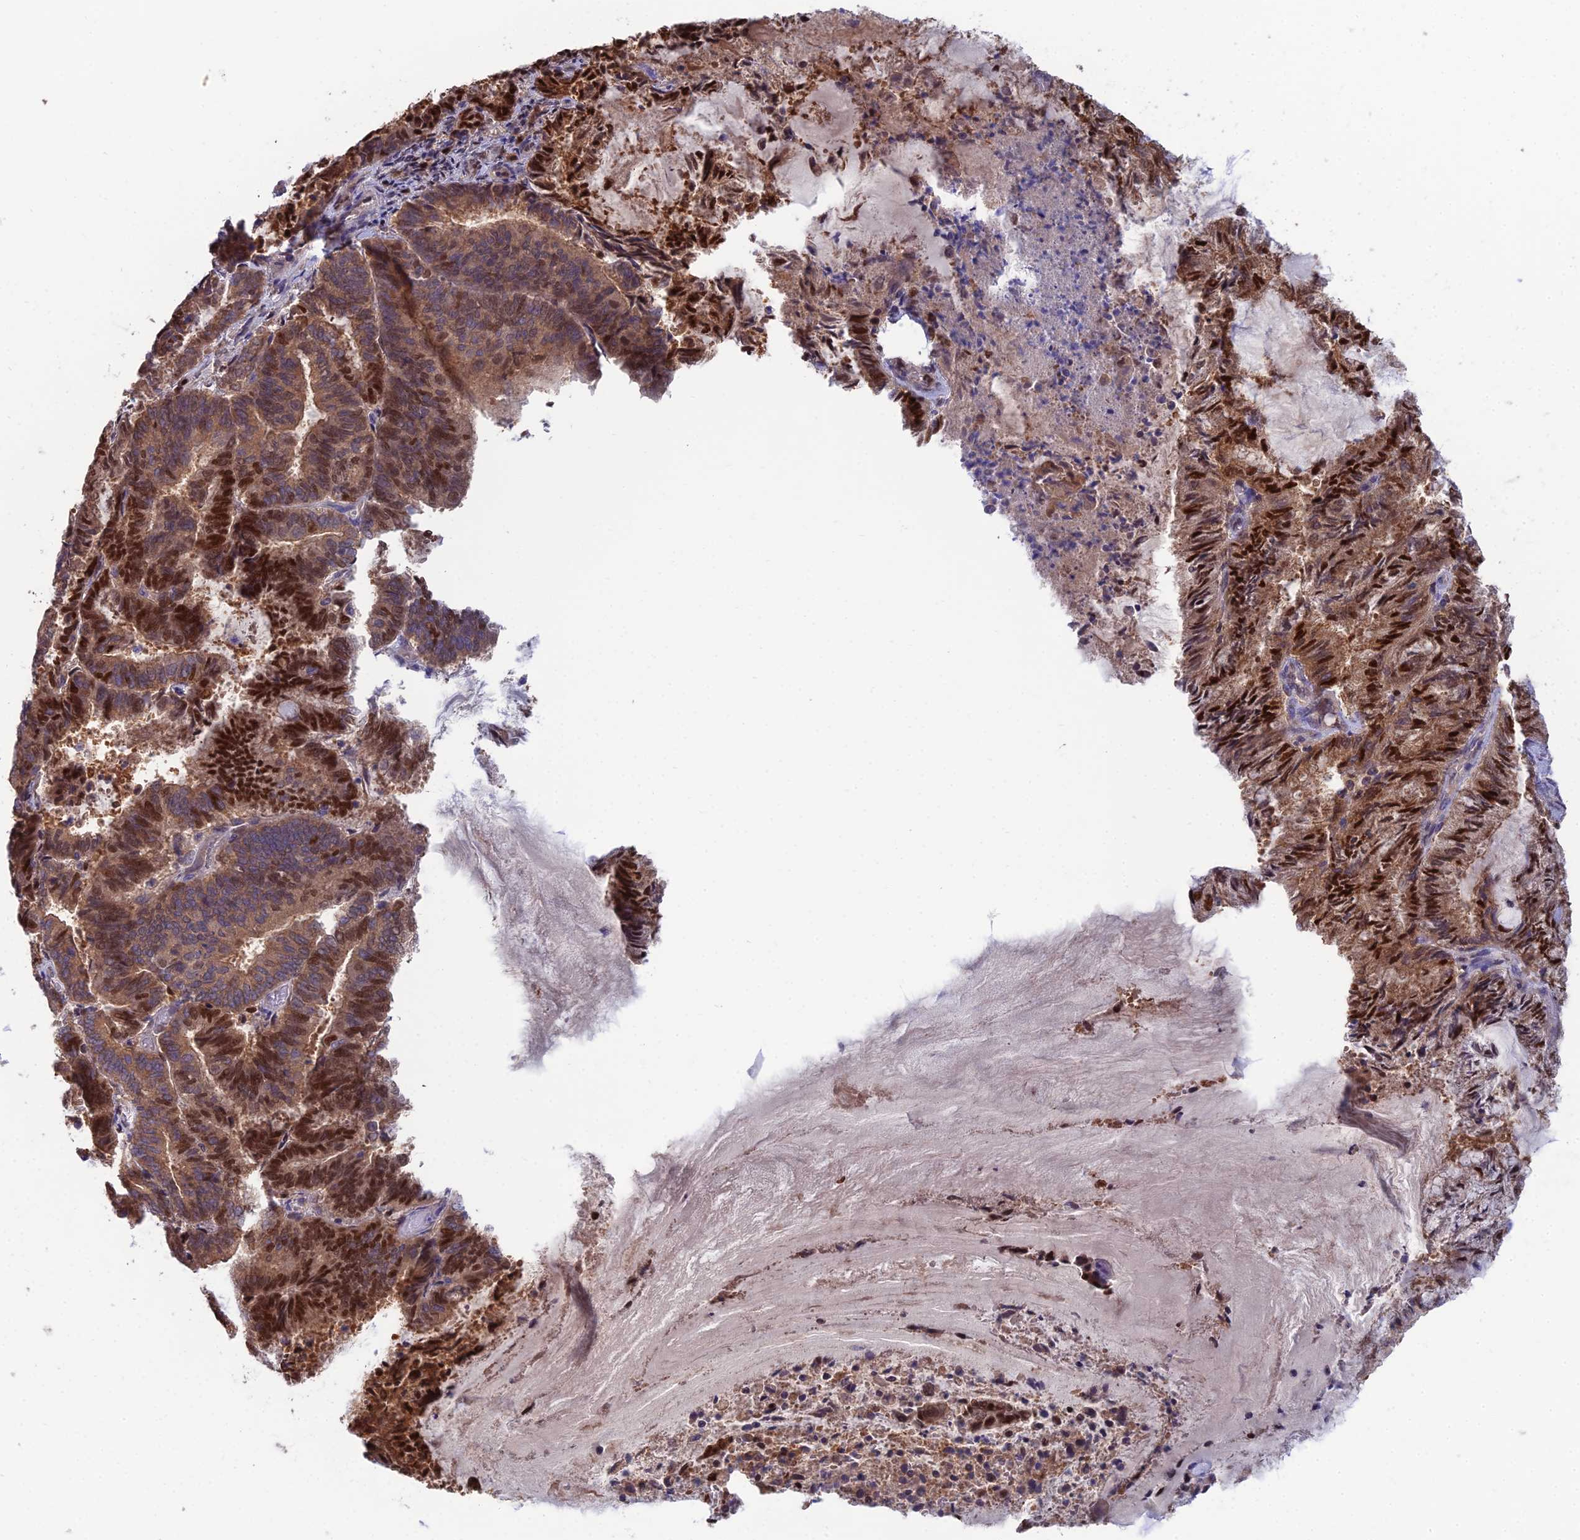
{"staining": {"intensity": "strong", "quantity": ">75%", "location": "cytoplasmic/membranous,nuclear"}, "tissue": "endometrial cancer", "cell_type": "Tumor cells", "image_type": "cancer", "snomed": [{"axis": "morphology", "description": "Adenocarcinoma, NOS"}, {"axis": "topography", "description": "Endometrium"}], "caption": "DAB (3,3'-diaminobenzidine) immunohistochemical staining of endometrial adenocarcinoma exhibits strong cytoplasmic/membranous and nuclear protein expression in about >75% of tumor cells. The staining was performed using DAB (3,3'-diaminobenzidine) to visualize the protein expression in brown, while the nuclei were stained in blue with hematoxylin (Magnification: 20x).", "gene": "DNPEP", "patient": {"sex": "female", "age": 80}}